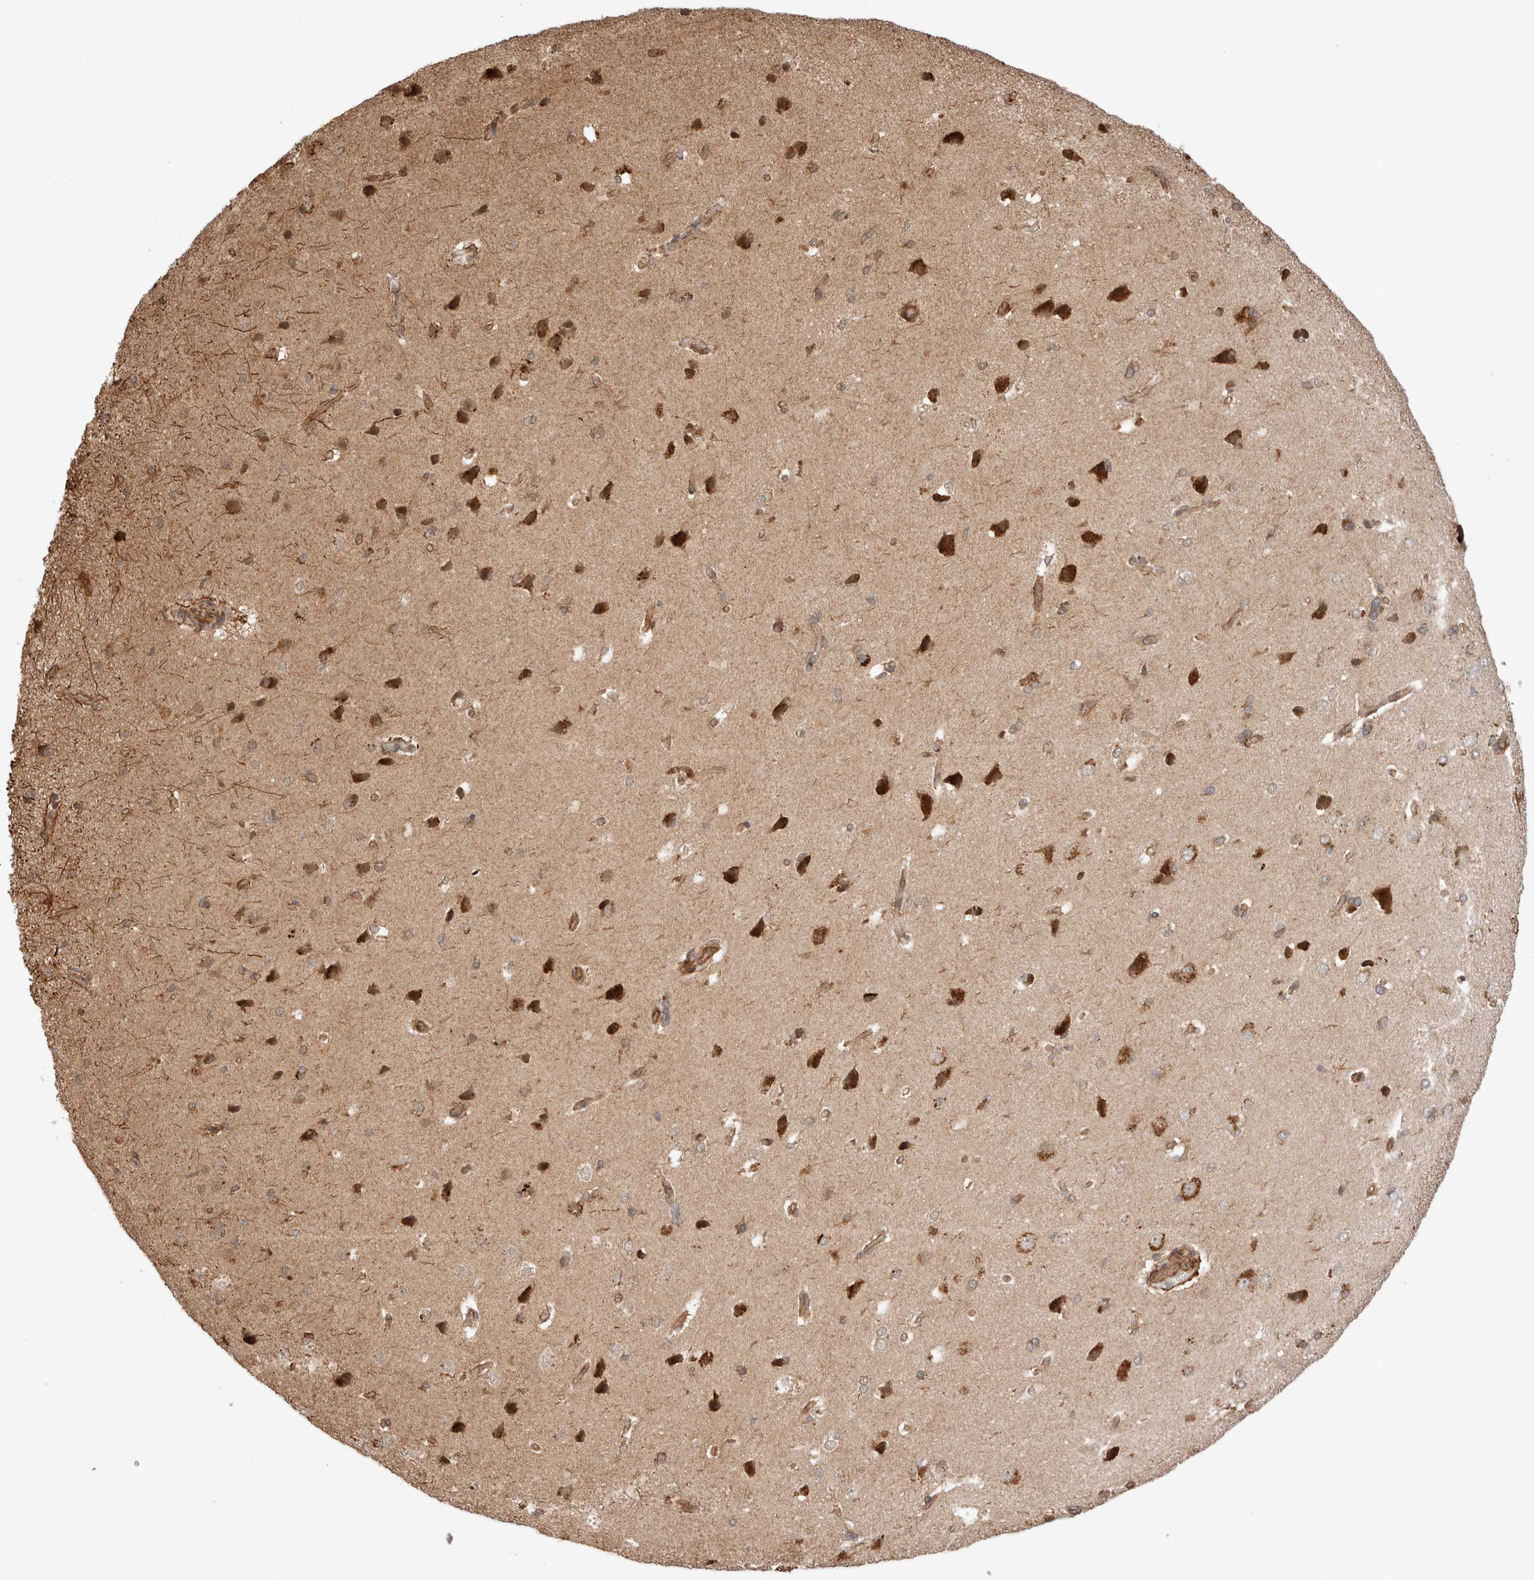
{"staining": {"intensity": "moderate", "quantity": ">75%", "location": "cytoplasmic/membranous"}, "tissue": "cerebral cortex", "cell_type": "Endothelial cells", "image_type": "normal", "snomed": [{"axis": "morphology", "description": "Normal tissue, NOS"}, {"axis": "topography", "description": "Cerebral cortex"}], "caption": "Endothelial cells demonstrate moderate cytoplasmic/membranous expression in about >75% of cells in unremarkable cerebral cortex. The protein of interest is stained brown, and the nuclei are stained in blue (DAB (3,3'-diaminobenzidine) IHC with brightfield microscopy, high magnification).", "gene": "ZNF649", "patient": {"sex": "male", "age": 62}}